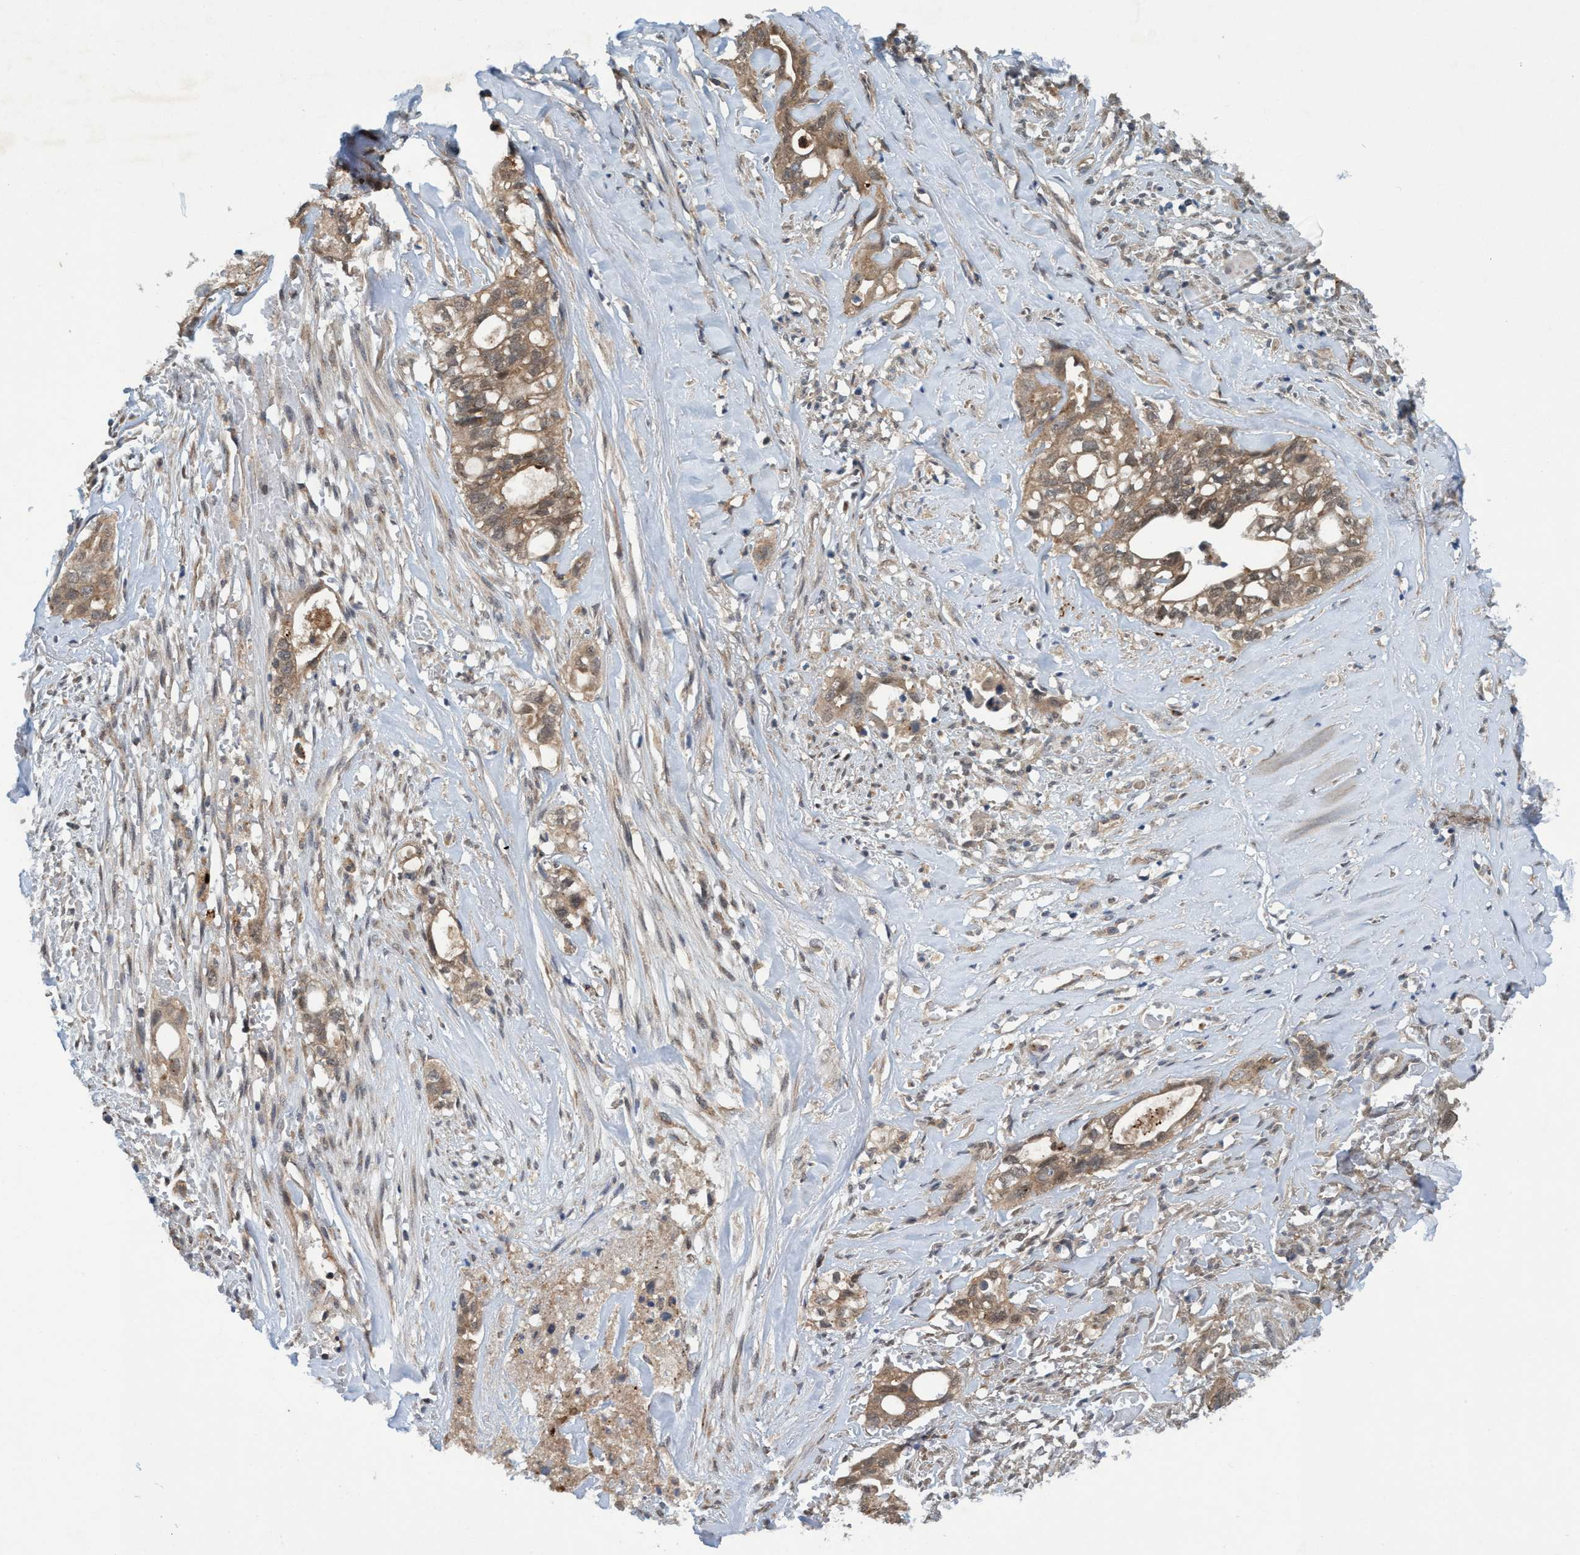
{"staining": {"intensity": "weak", "quantity": ">75%", "location": "cytoplasmic/membranous"}, "tissue": "liver cancer", "cell_type": "Tumor cells", "image_type": "cancer", "snomed": [{"axis": "morphology", "description": "Cholangiocarcinoma"}, {"axis": "topography", "description": "Liver"}], "caption": "Weak cytoplasmic/membranous protein expression is seen in approximately >75% of tumor cells in liver cancer (cholangiocarcinoma). The protein of interest is shown in brown color, while the nuclei are stained blue.", "gene": "TRIM65", "patient": {"sex": "female", "age": 70}}